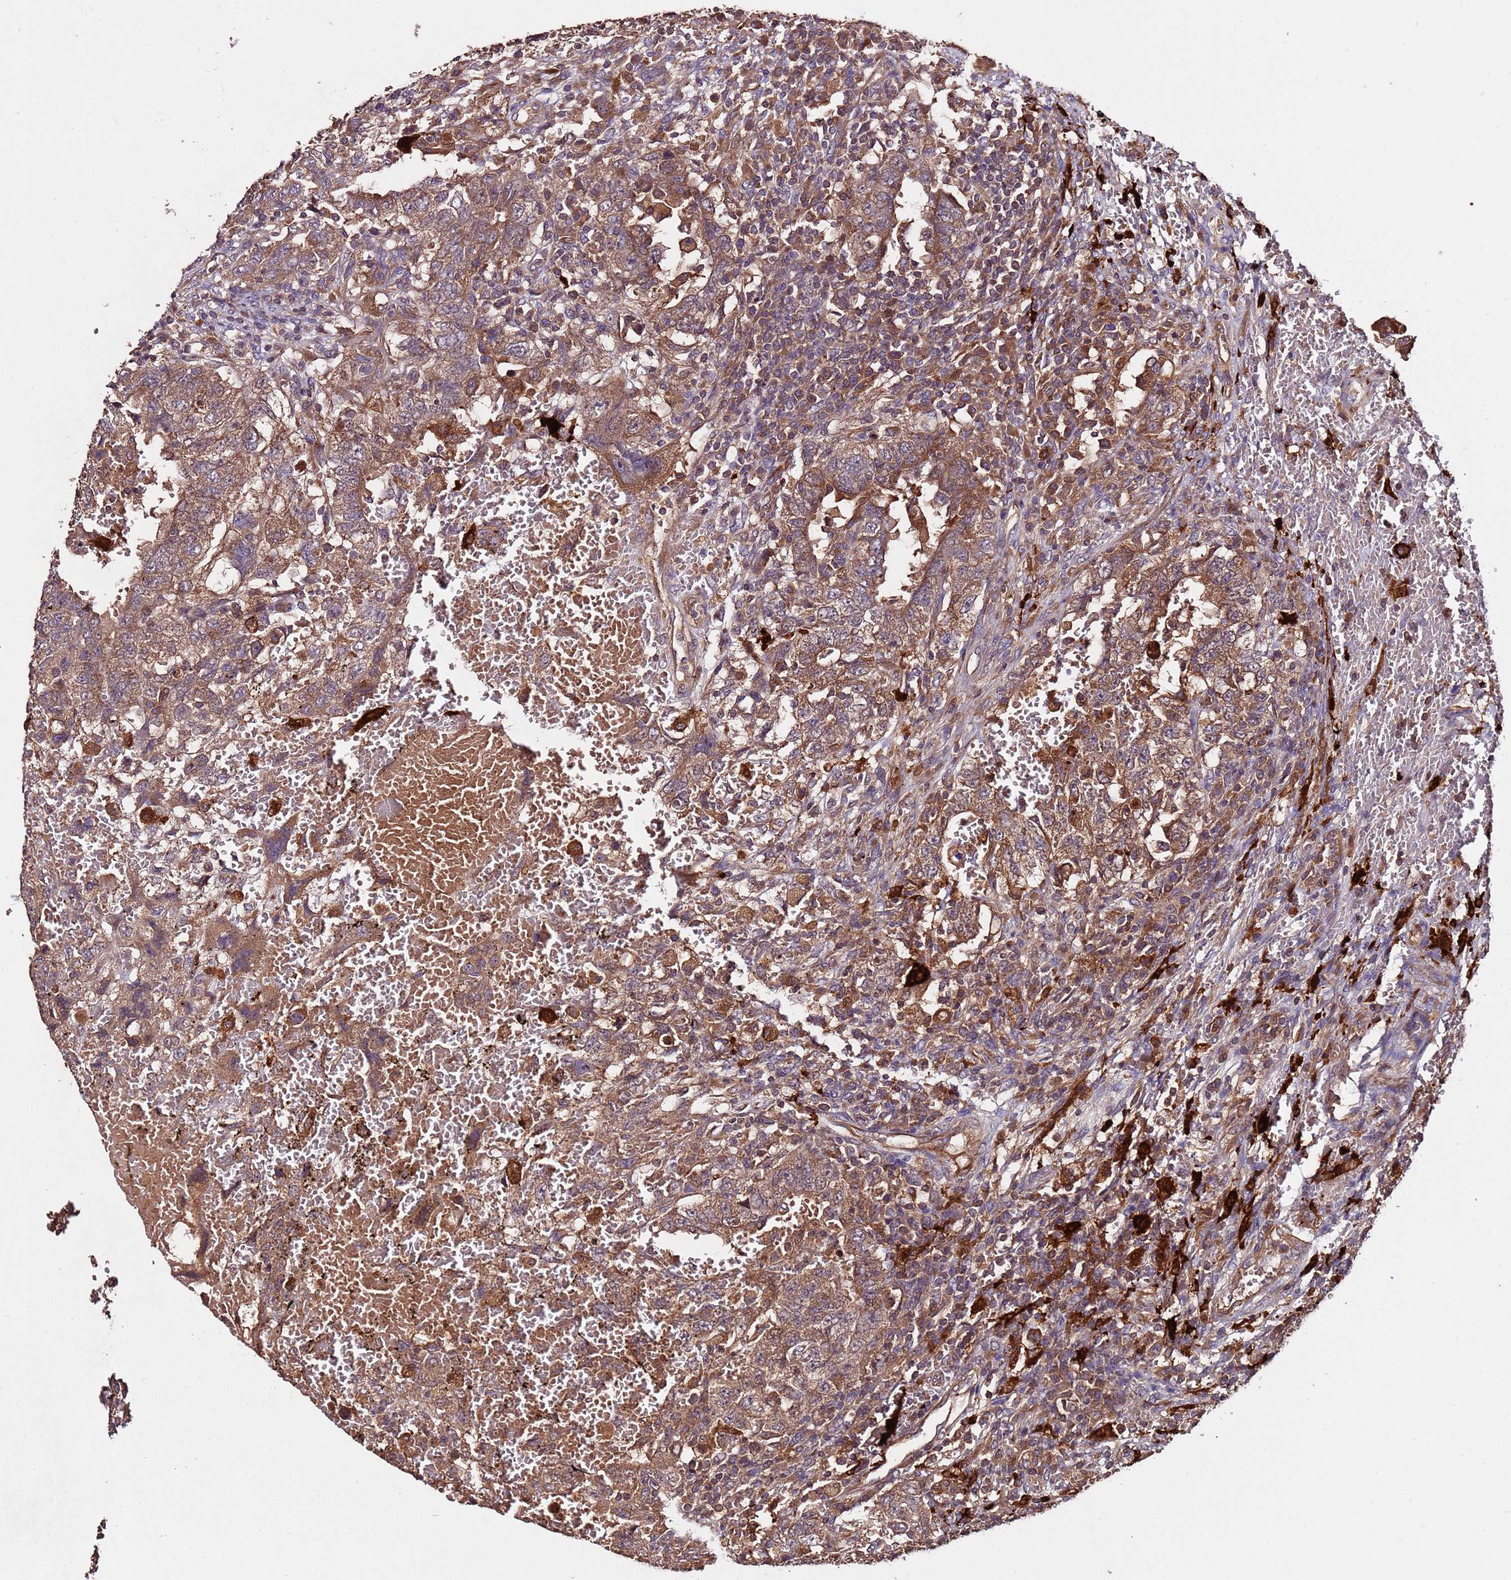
{"staining": {"intensity": "moderate", "quantity": ">75%", "location": "cytoplasmic/membranous"}, "tissue": "testis cancer", "cell_type": "Tumor cells", "image_type": "cancer", "snomed": [{"axis": "morphology", "description": "Carcinoma, Embryonal, NOS"}, {"axis": "topography", "description": "Testis"}], "caption": "IHC micrograph of testis cancer (embryonal carcinoma) stained for a protein (brown), which demonstrates medium levels of moderate cytoplasmic/membranous staining in approximately >75% of tumor cells.", "gene": "RPS15A", "patient": {"sex": "male", "age": 26}}